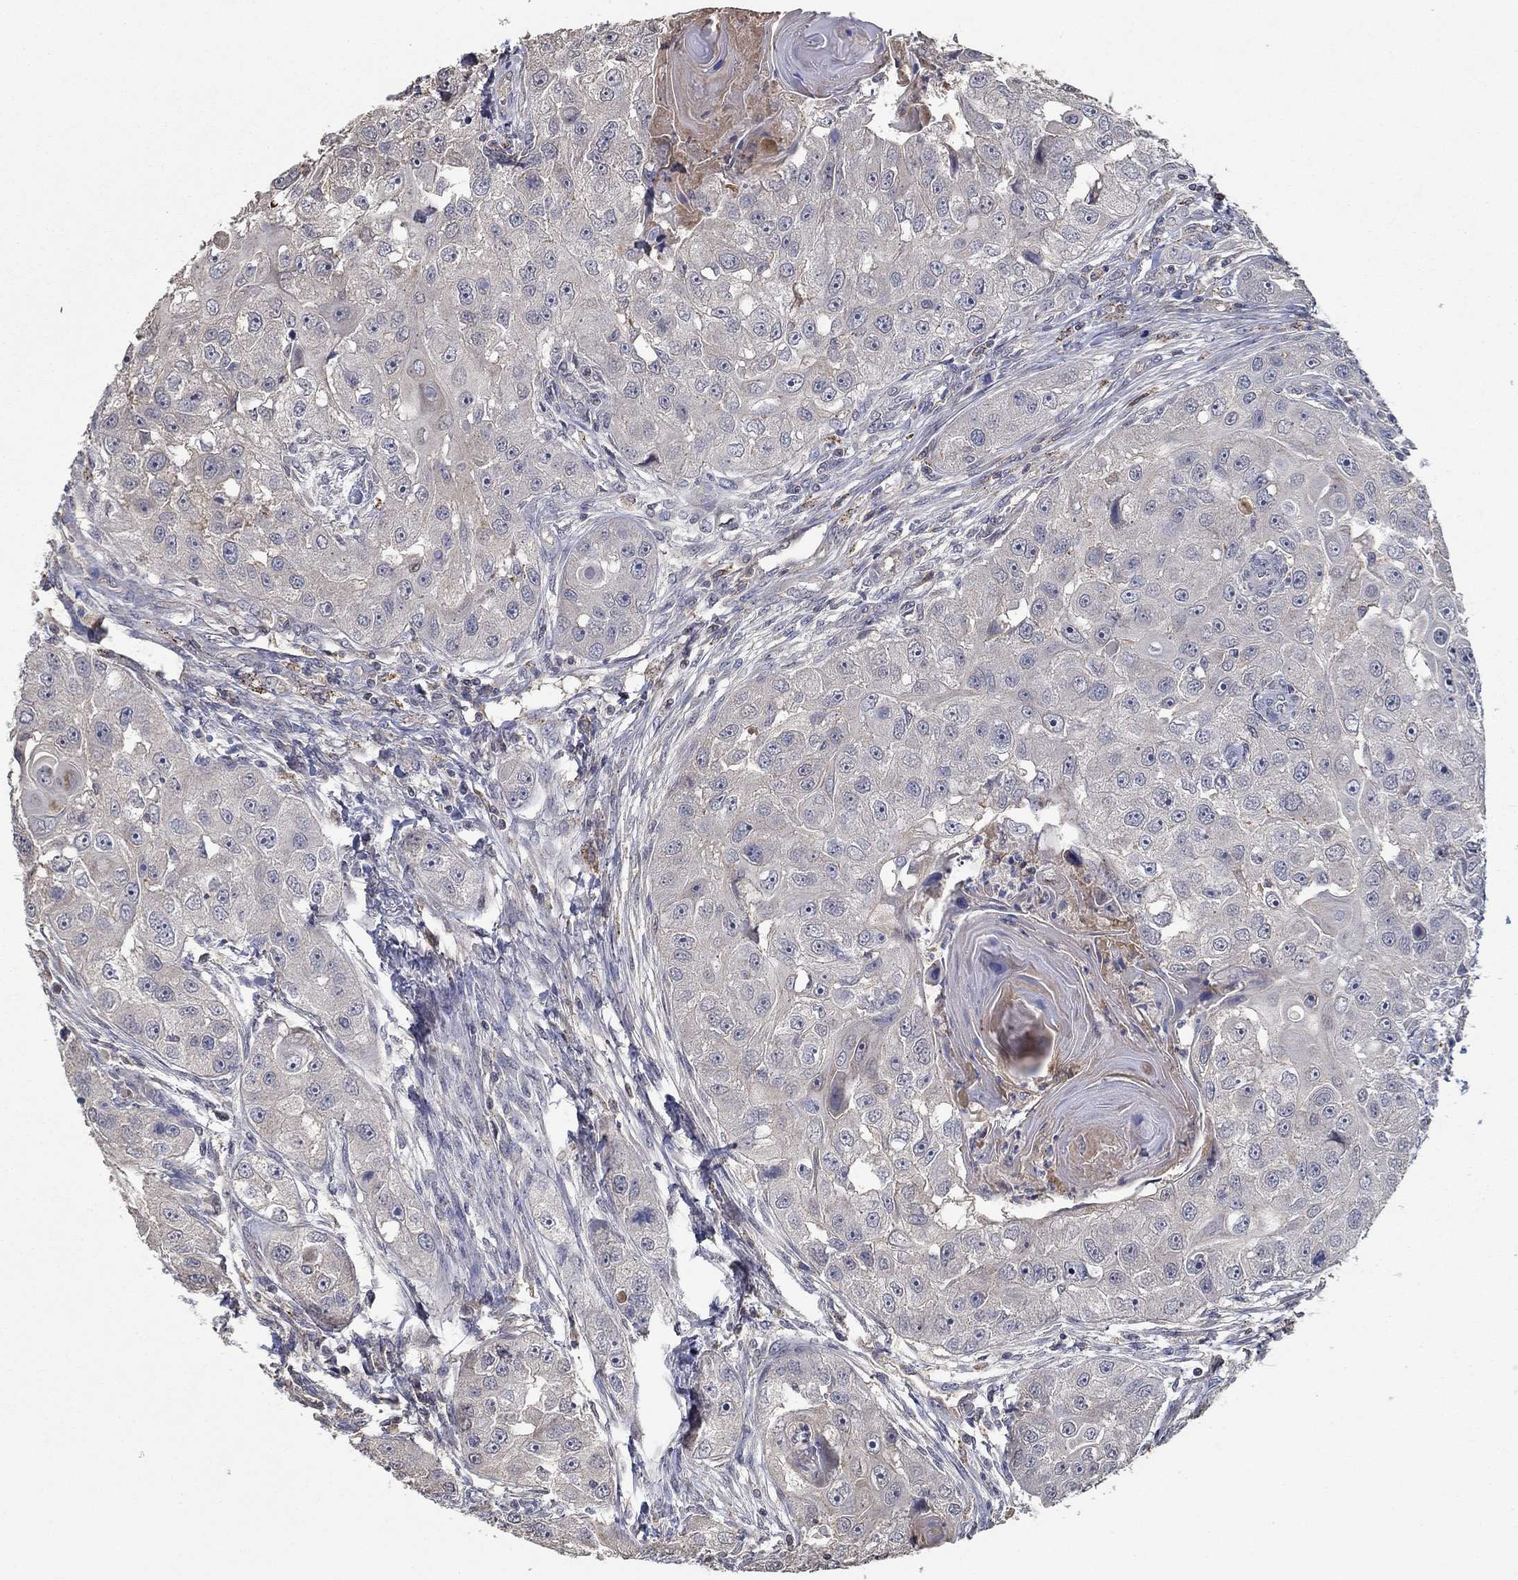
{"staining": {"intensity": "negative", "quantity": "none", "location": "none"}, "tissue": "head and neck cancer", "cell_type": "Tumor cells", "image_type": "cancer", "snomed": [{"axis": "morphology", "description": "Squamous cell carcinoma, NOS"}, {"axis": "topography", "description": "Head-Neck"}], "caption": "This image is of head and neck cancer (squamous cell carcinoma) stained with immunohistochemistry to label a protein in brown with the nuclei are counter-stained blue. There is no staining in tumor cells.", "gene": "IL10", "patient": {"sex": "male", "age": 51}}